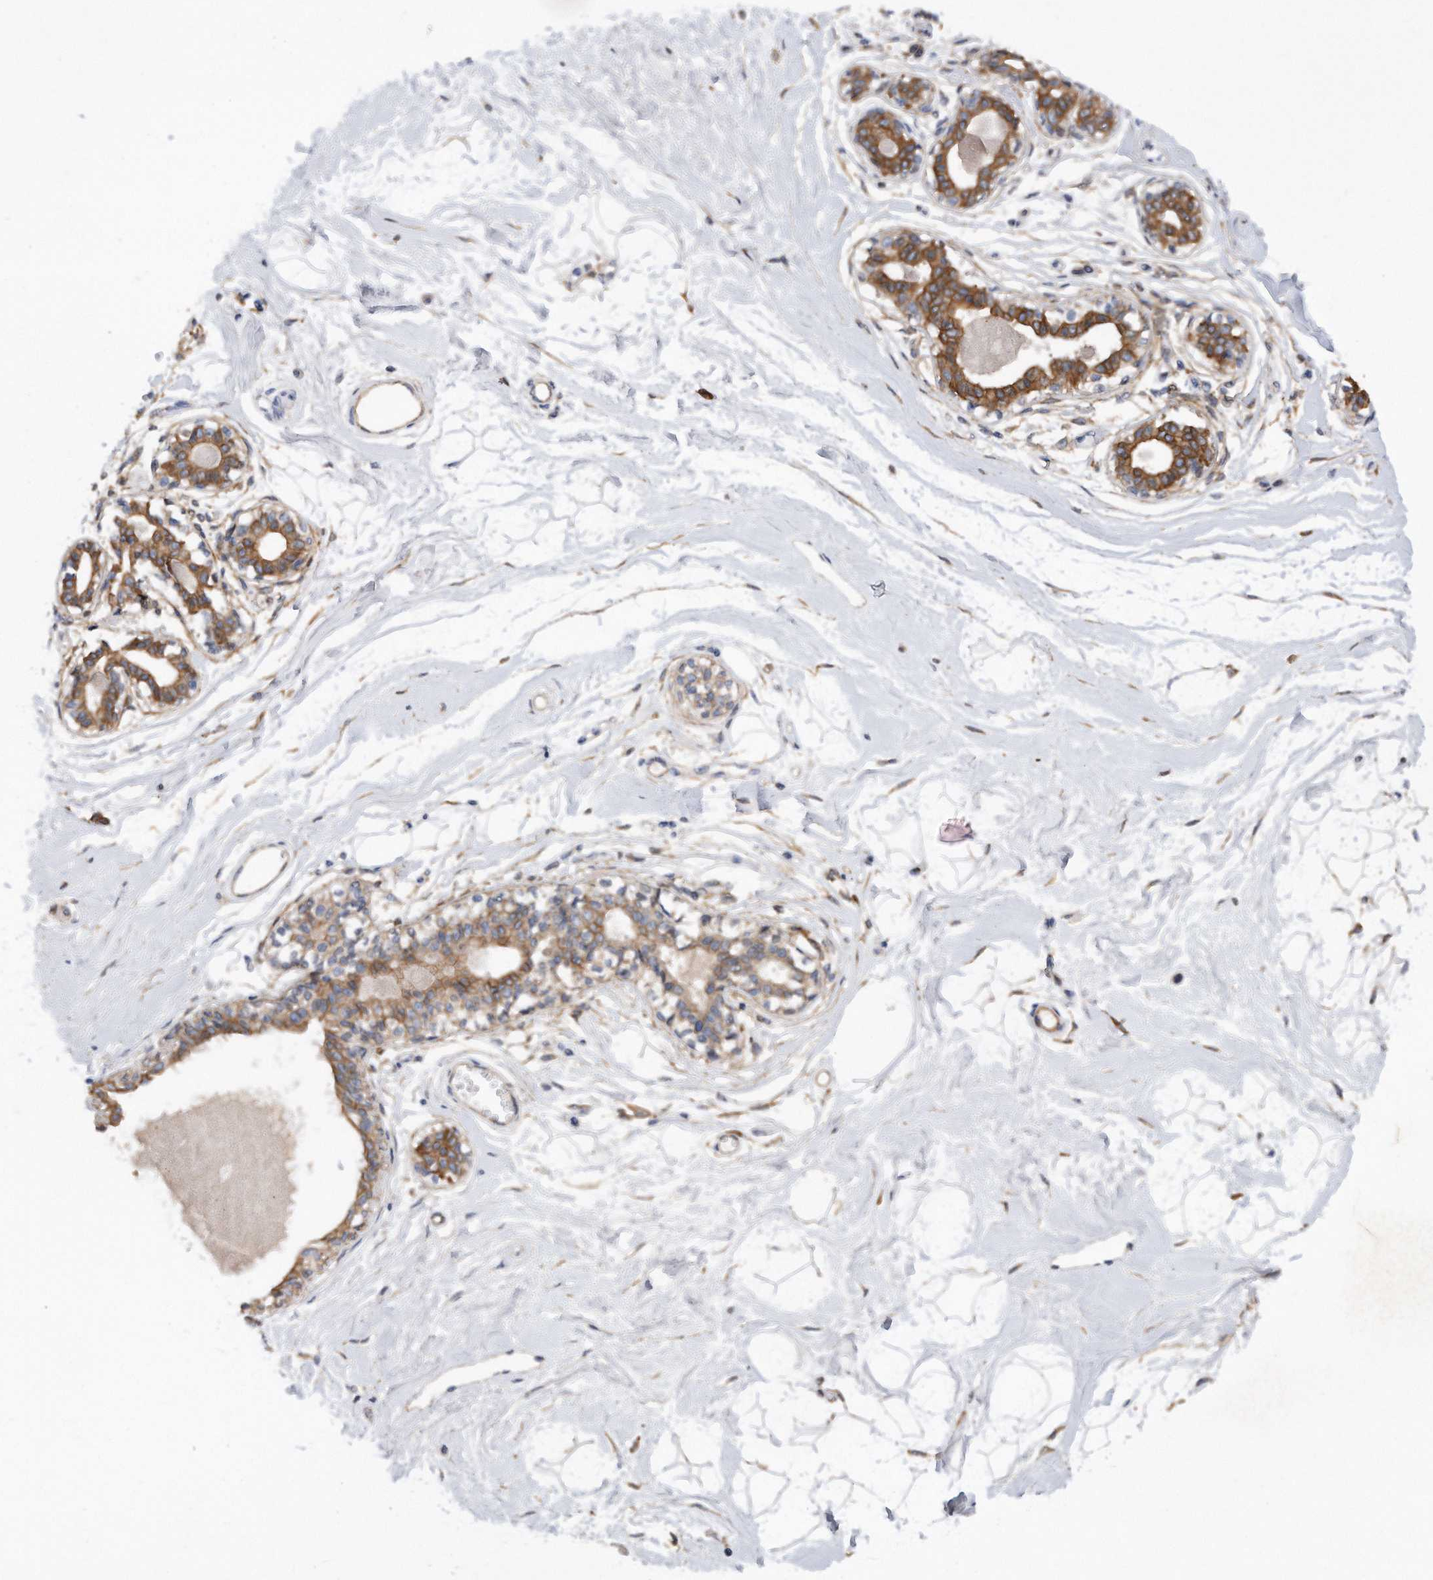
{"staining": {"intensity": "negative", "quantity": "none", "location": "none"}, "tissue": "breast", "cell_type": "Adipocytes", "image_type": "normal", "snomed": [{"axis": "morphology", "description": "Normal tissue, NOS"}, {"axis": "topography", "description": "Breast"}], "caption": "A high-resolution micrograph shows immunohistochemistry staining of normal breast, which displays no significant expression in adipocytes. Brightfield microscopy of immunohistochemistry (IHC) stained with DAB (3,3'-diaminobenzidine) (brown) and hematoxylin (blue), captured at high magnification.", "gene": "CDH12", "patient": {"sex": "female", "age": 45}}